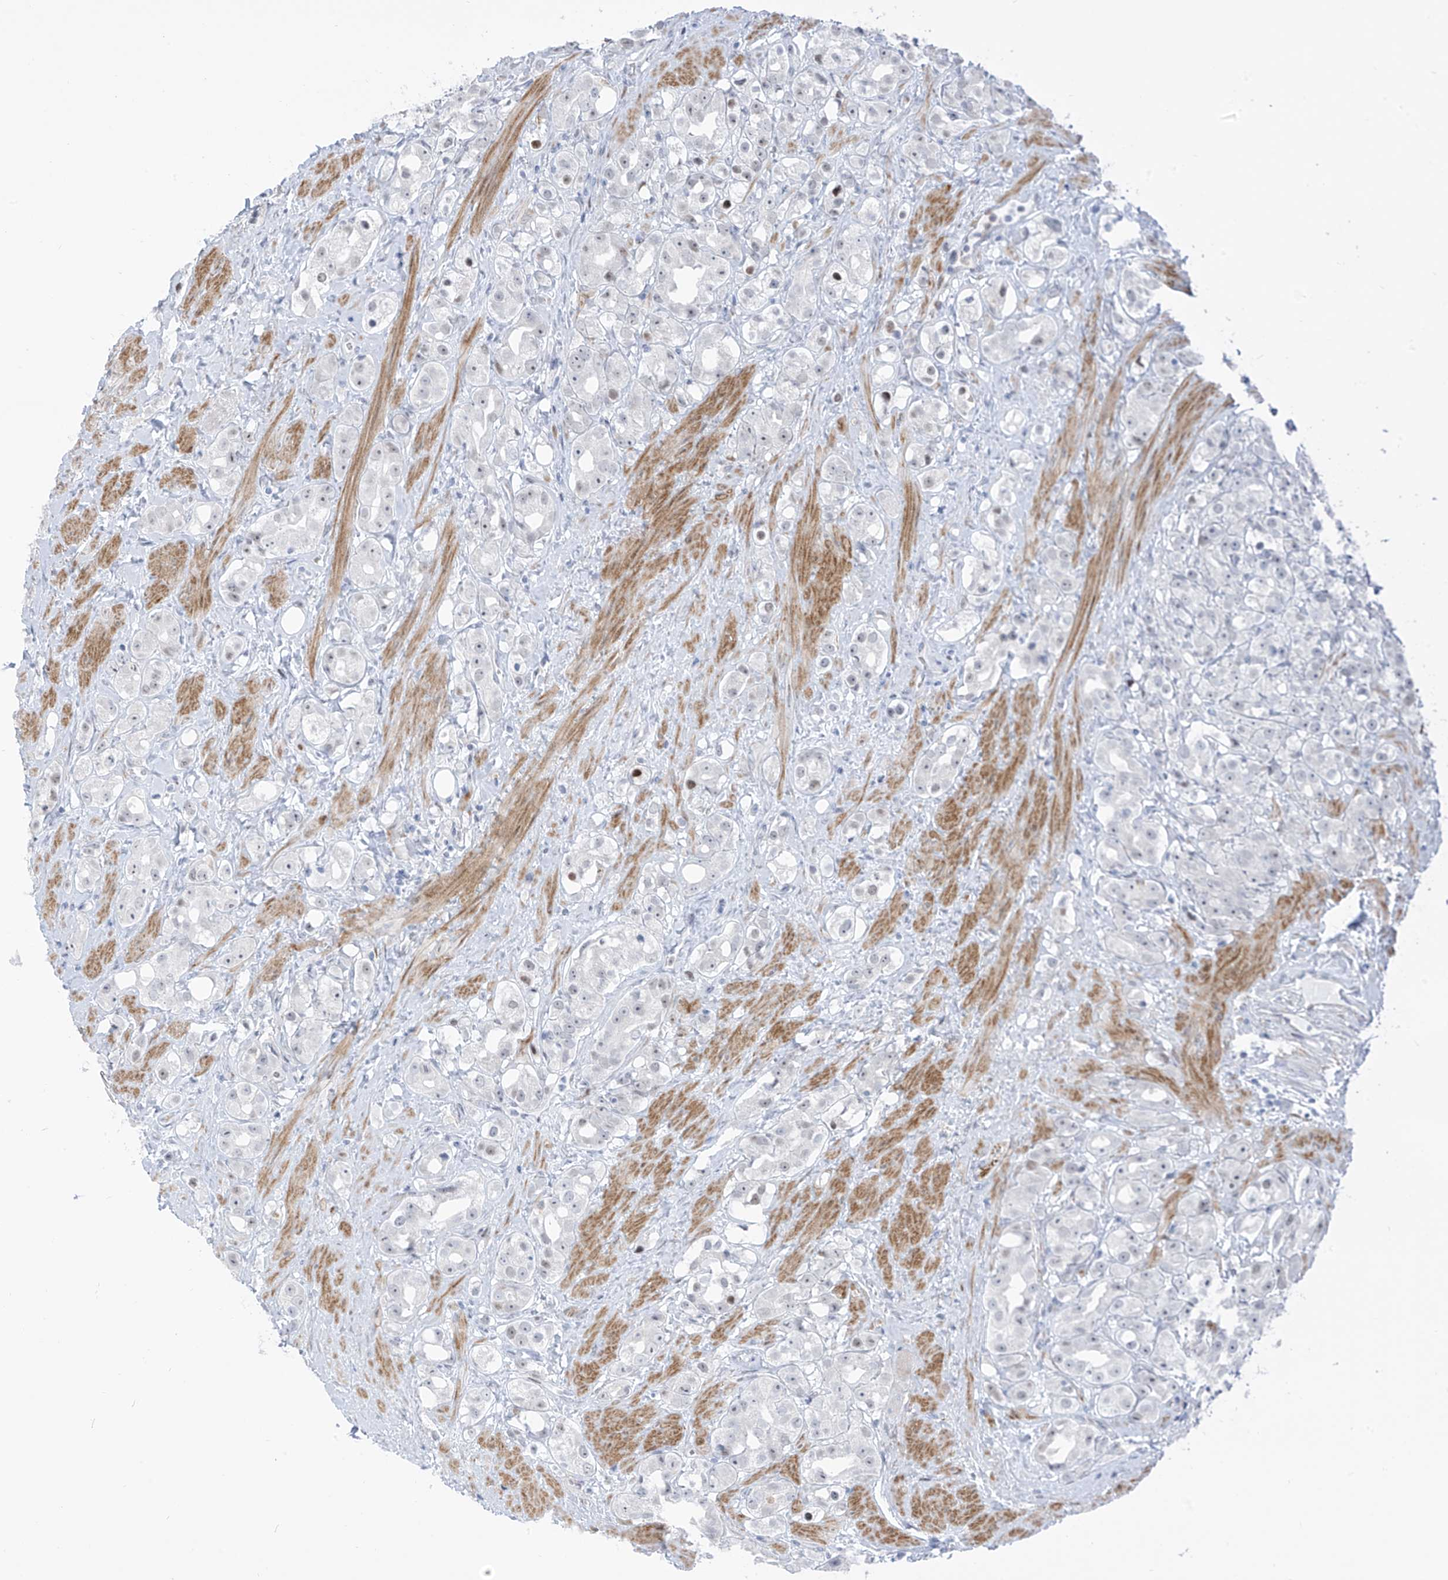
{"staining": {"intensity": "negative", "quantity": "none", "location": "none"}, "tissue": "prostate cancer", "cell_type": "Tumor cells", "image_type": "cancer", "snomed": [{"axis": "morphology", "description": "Adenocarcinoma, NOS"}, {"axis": "topography", "description": "Prostate"}], "caption": "High power microscopy histopathology image of an immunohistochemistry histopathology image of prostate cancer (adenocarcinoma), revealing no significant positivity in tumor cells. (Stains: DAB (3,3'-diaminobenzidine) IHC with hematoxylin counter stain, Microscopy: brightfield microscopy at high magnification).", "gene": "LIN9", "patient": {"sex": "male", "age": 79}}